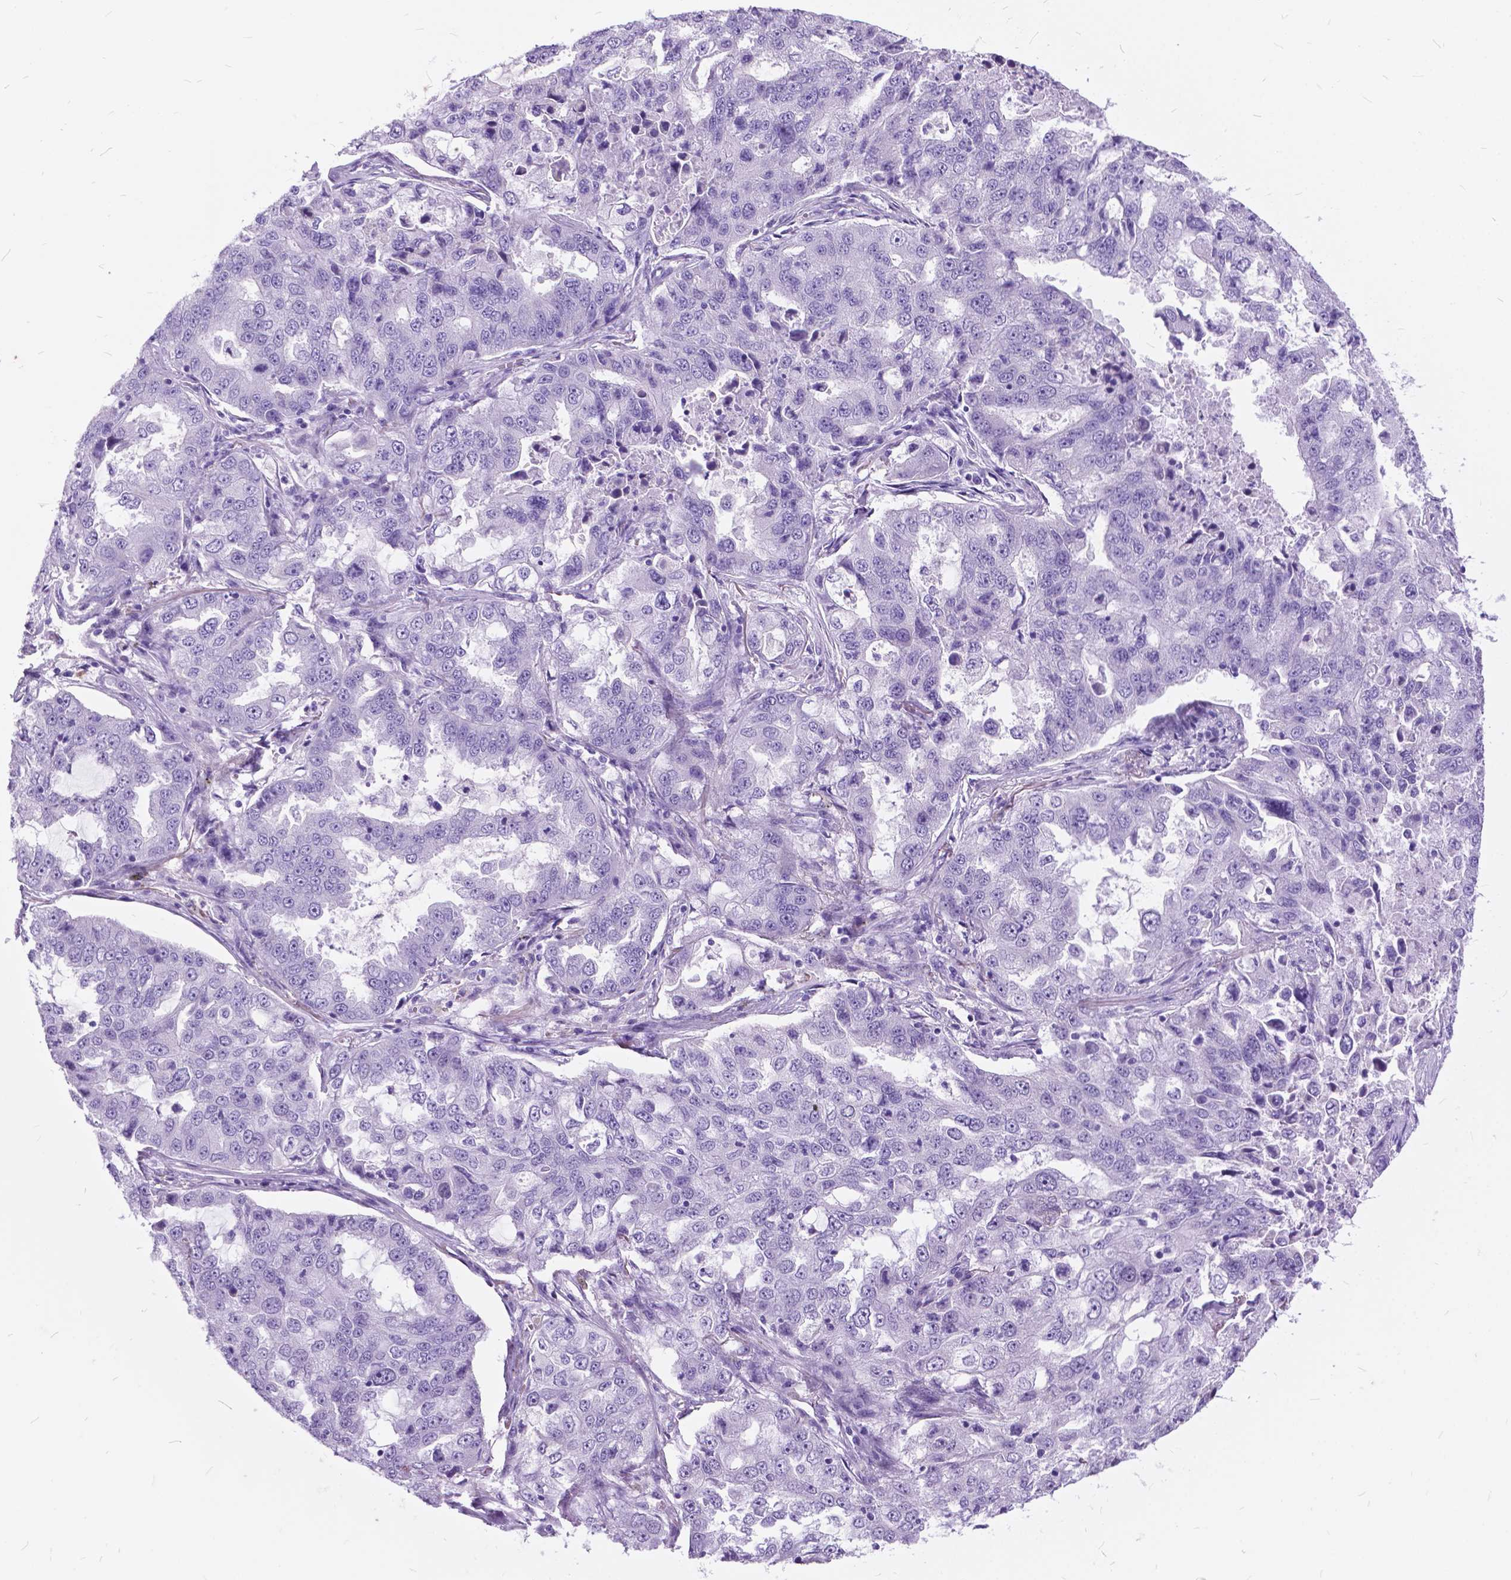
{"staining": {"intensity": "negative", "quantity": "none", "location": "none"}, "tissue": "lung cancer", "cell_type": "Tumor cells", "image_type": "cancer", "snomed": [{"axis": "morphology", "description": "Adenocarcinoma, NOS"}, {"axis": "topography", "description": "Lung"}], "caption": "A photomicrograph of human lung cancer is negative for staining in tumor cells. (DAB IHC with hematoxylin counter stain).", "gene": "BSND", "patient": {"sex": "female", "age": 61}}